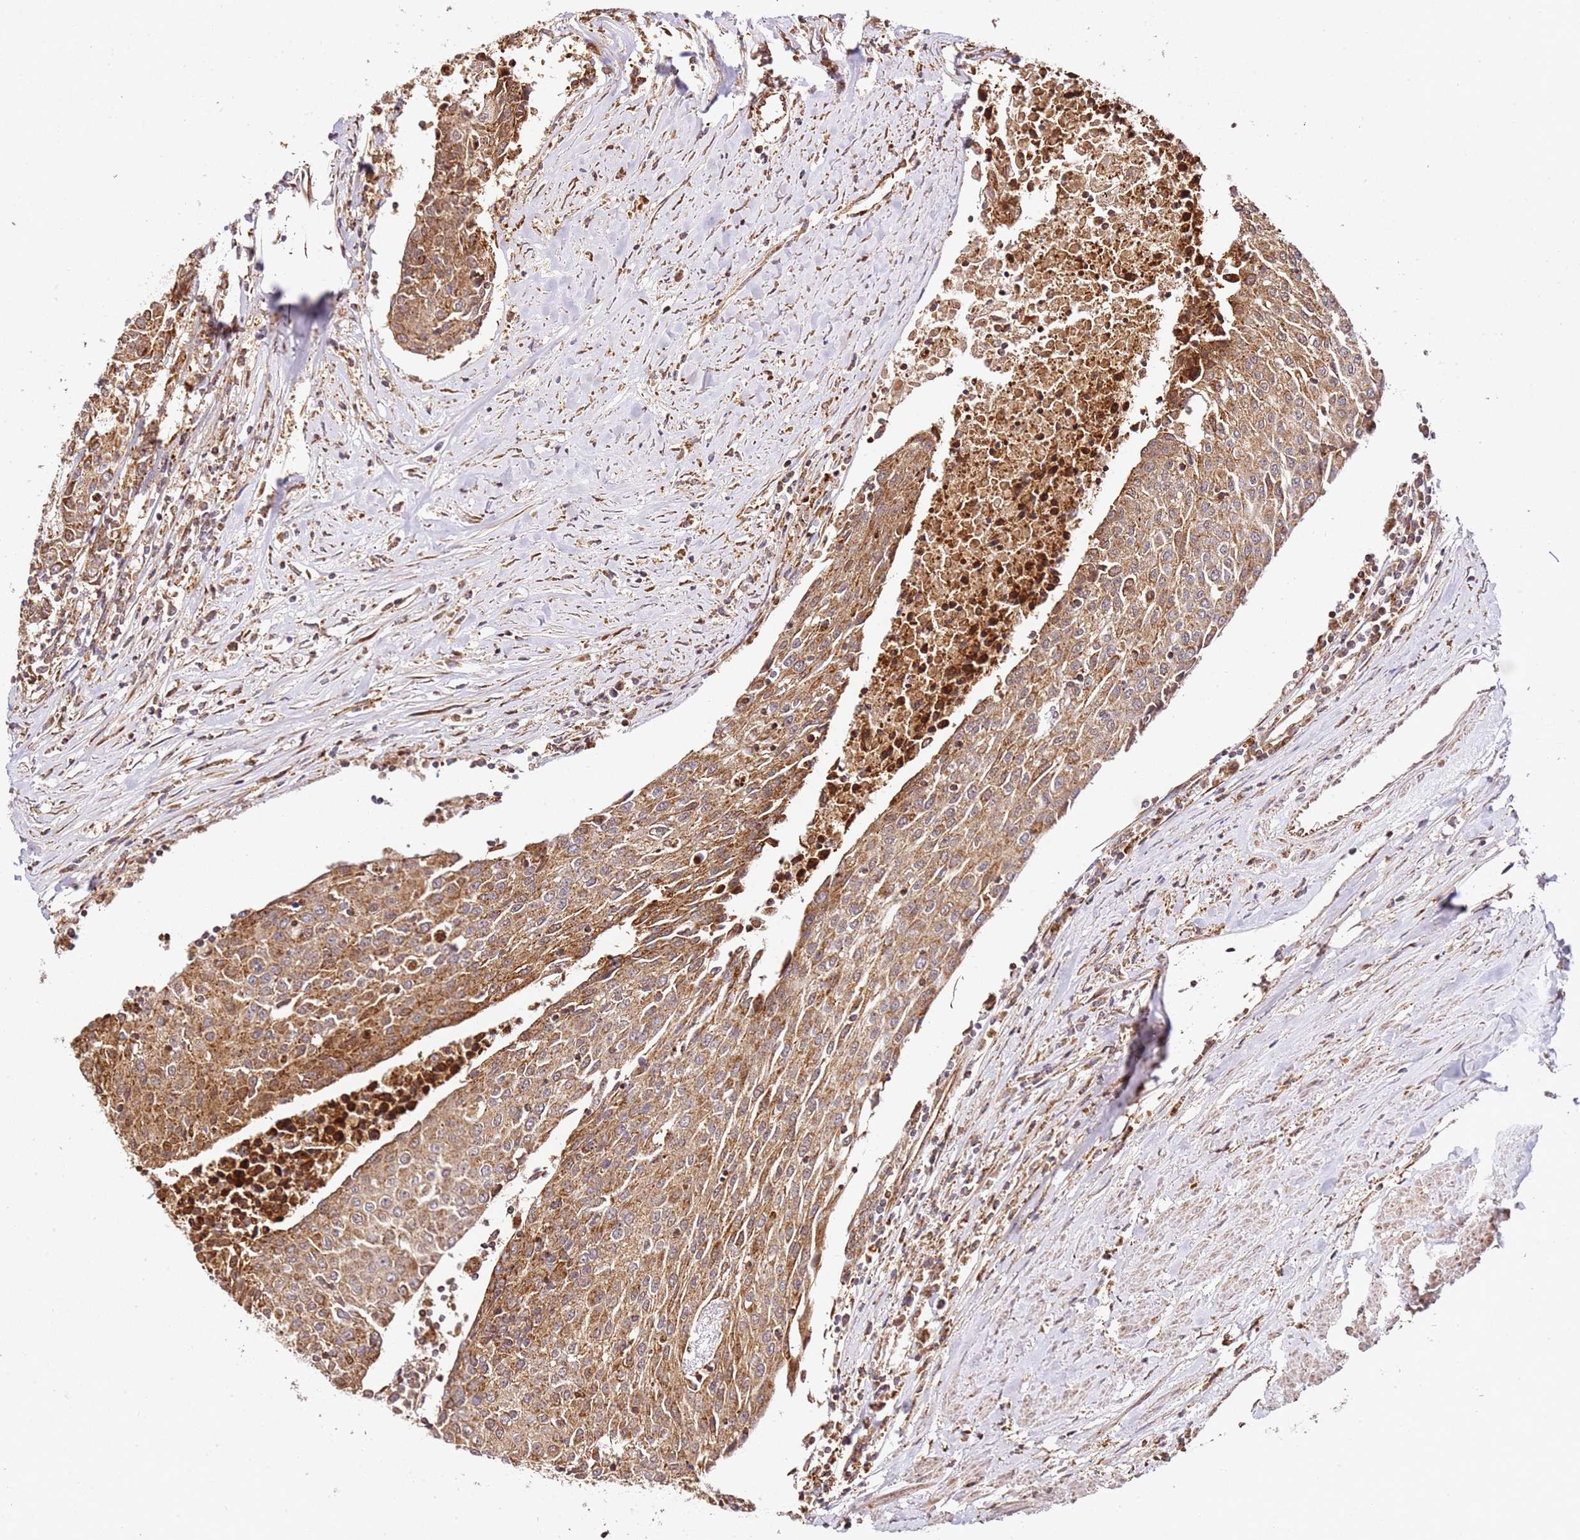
{"staining": {"intensity": "moderate", "quantity": ">75%", "location": "cytoplasmic/membranous"}, "tissue": "urothelial cancer", "cell_type": "Tumor cells", "image_type": "cancer", "snomed": [{"axis": "morphology", "description": "Urothelial carcinoma, High grade"}, {"axis": "topography", "description": "Urinary bladder"}], "caption": "Urothelial cancer tissue demonstrates moderate cytoplasmic/membranous staining in approximately >75% of tumor cells", "gene": "SMOX", "patient": {"sex": "female", "age": 85}}